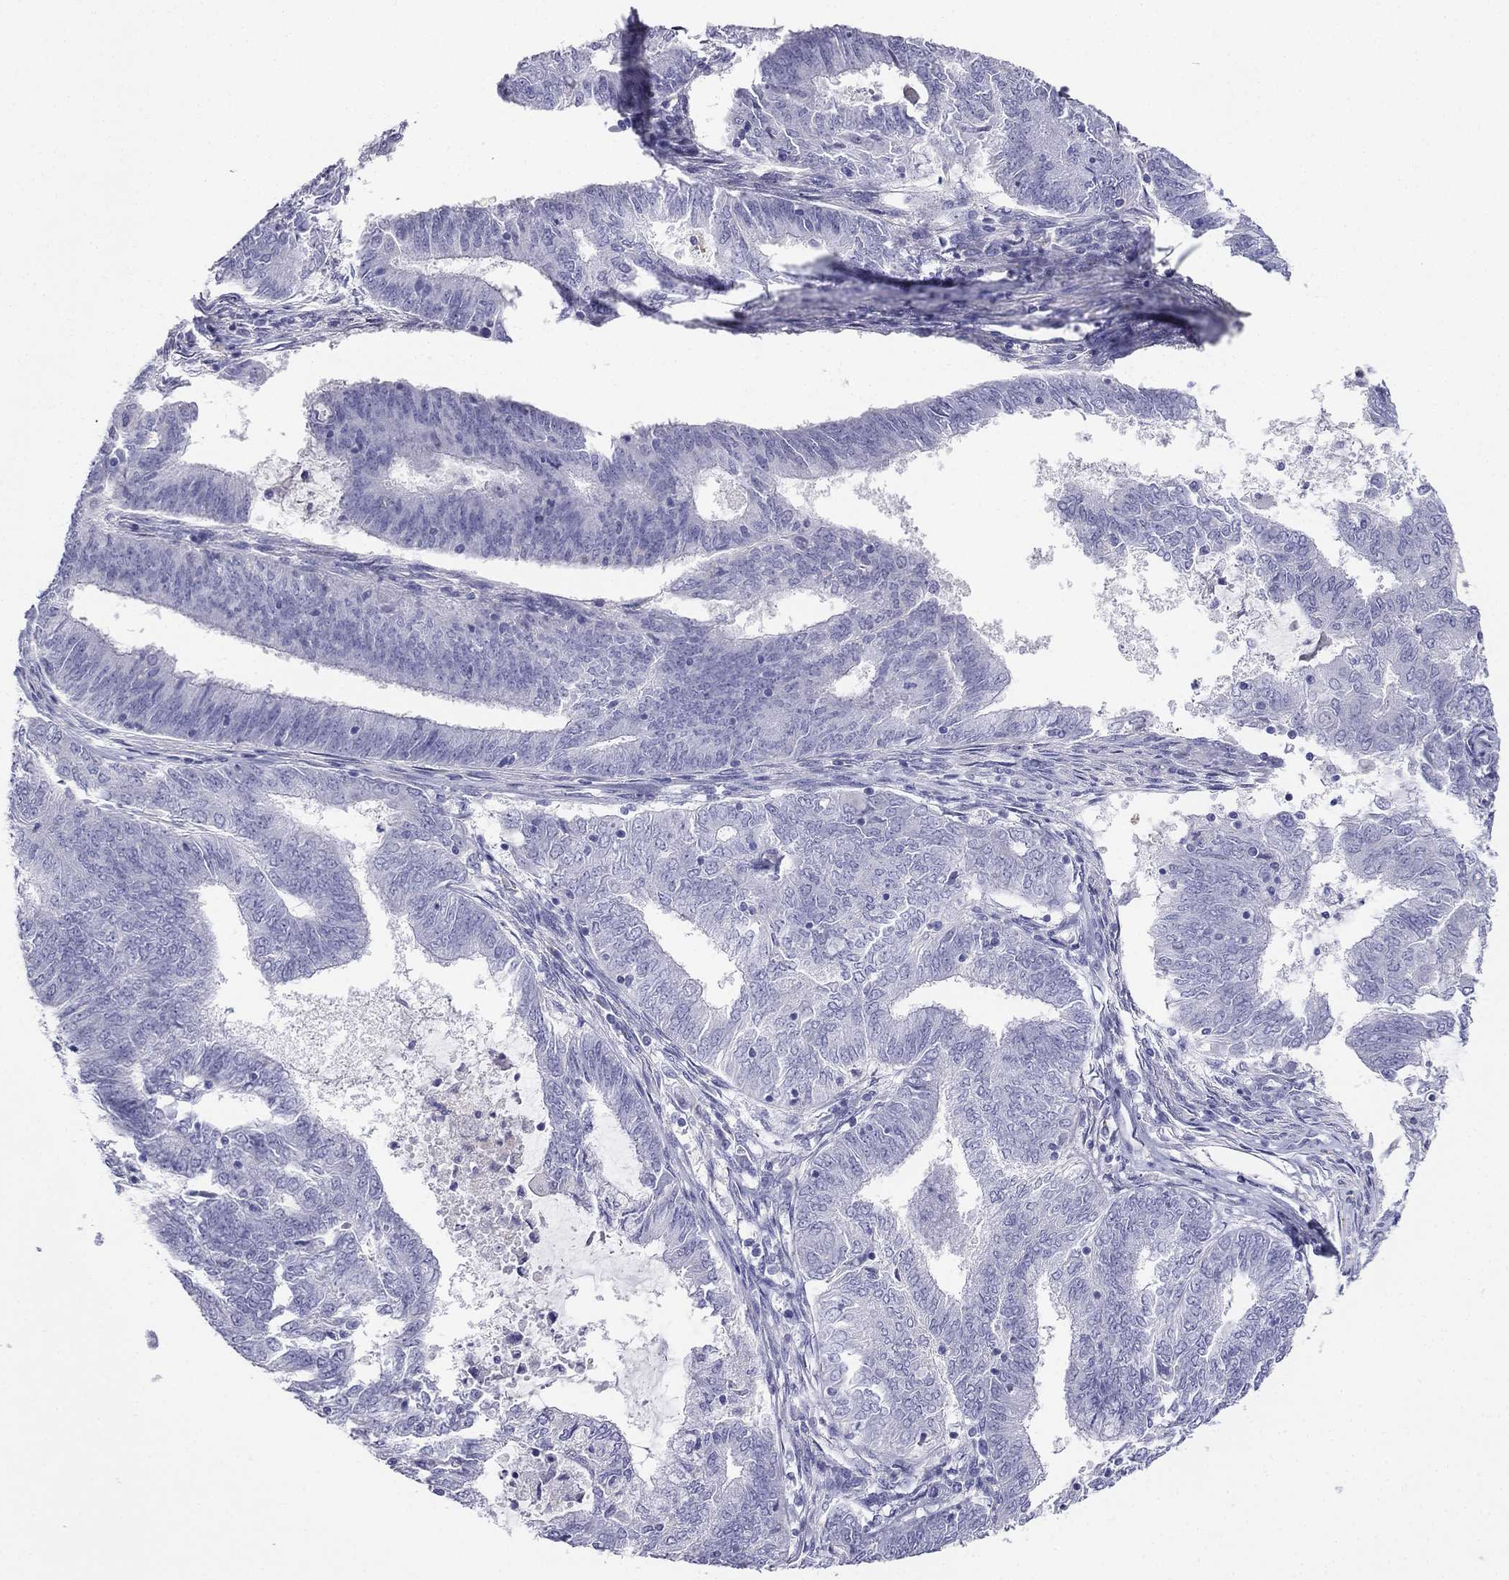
{"staining": {"intensity": "negative", "quantity": "none", "location": "none"}, "tissue": "endometrial cancer", "cell_type": "Tumor cells", "image_type": "cancer", "snomed": [{"axis": "morphology", "description": "Adenocarcinoma, NOS"}, {"axis": "topography", "description": "Endometrium"}], "caption": "Immunohistochemical staining of endometrial adenocarcinoma demonstrates no significant expression in tumor cells.", "gene": "ALOXE3", "patient": {"sex": "female", "age": 62}}